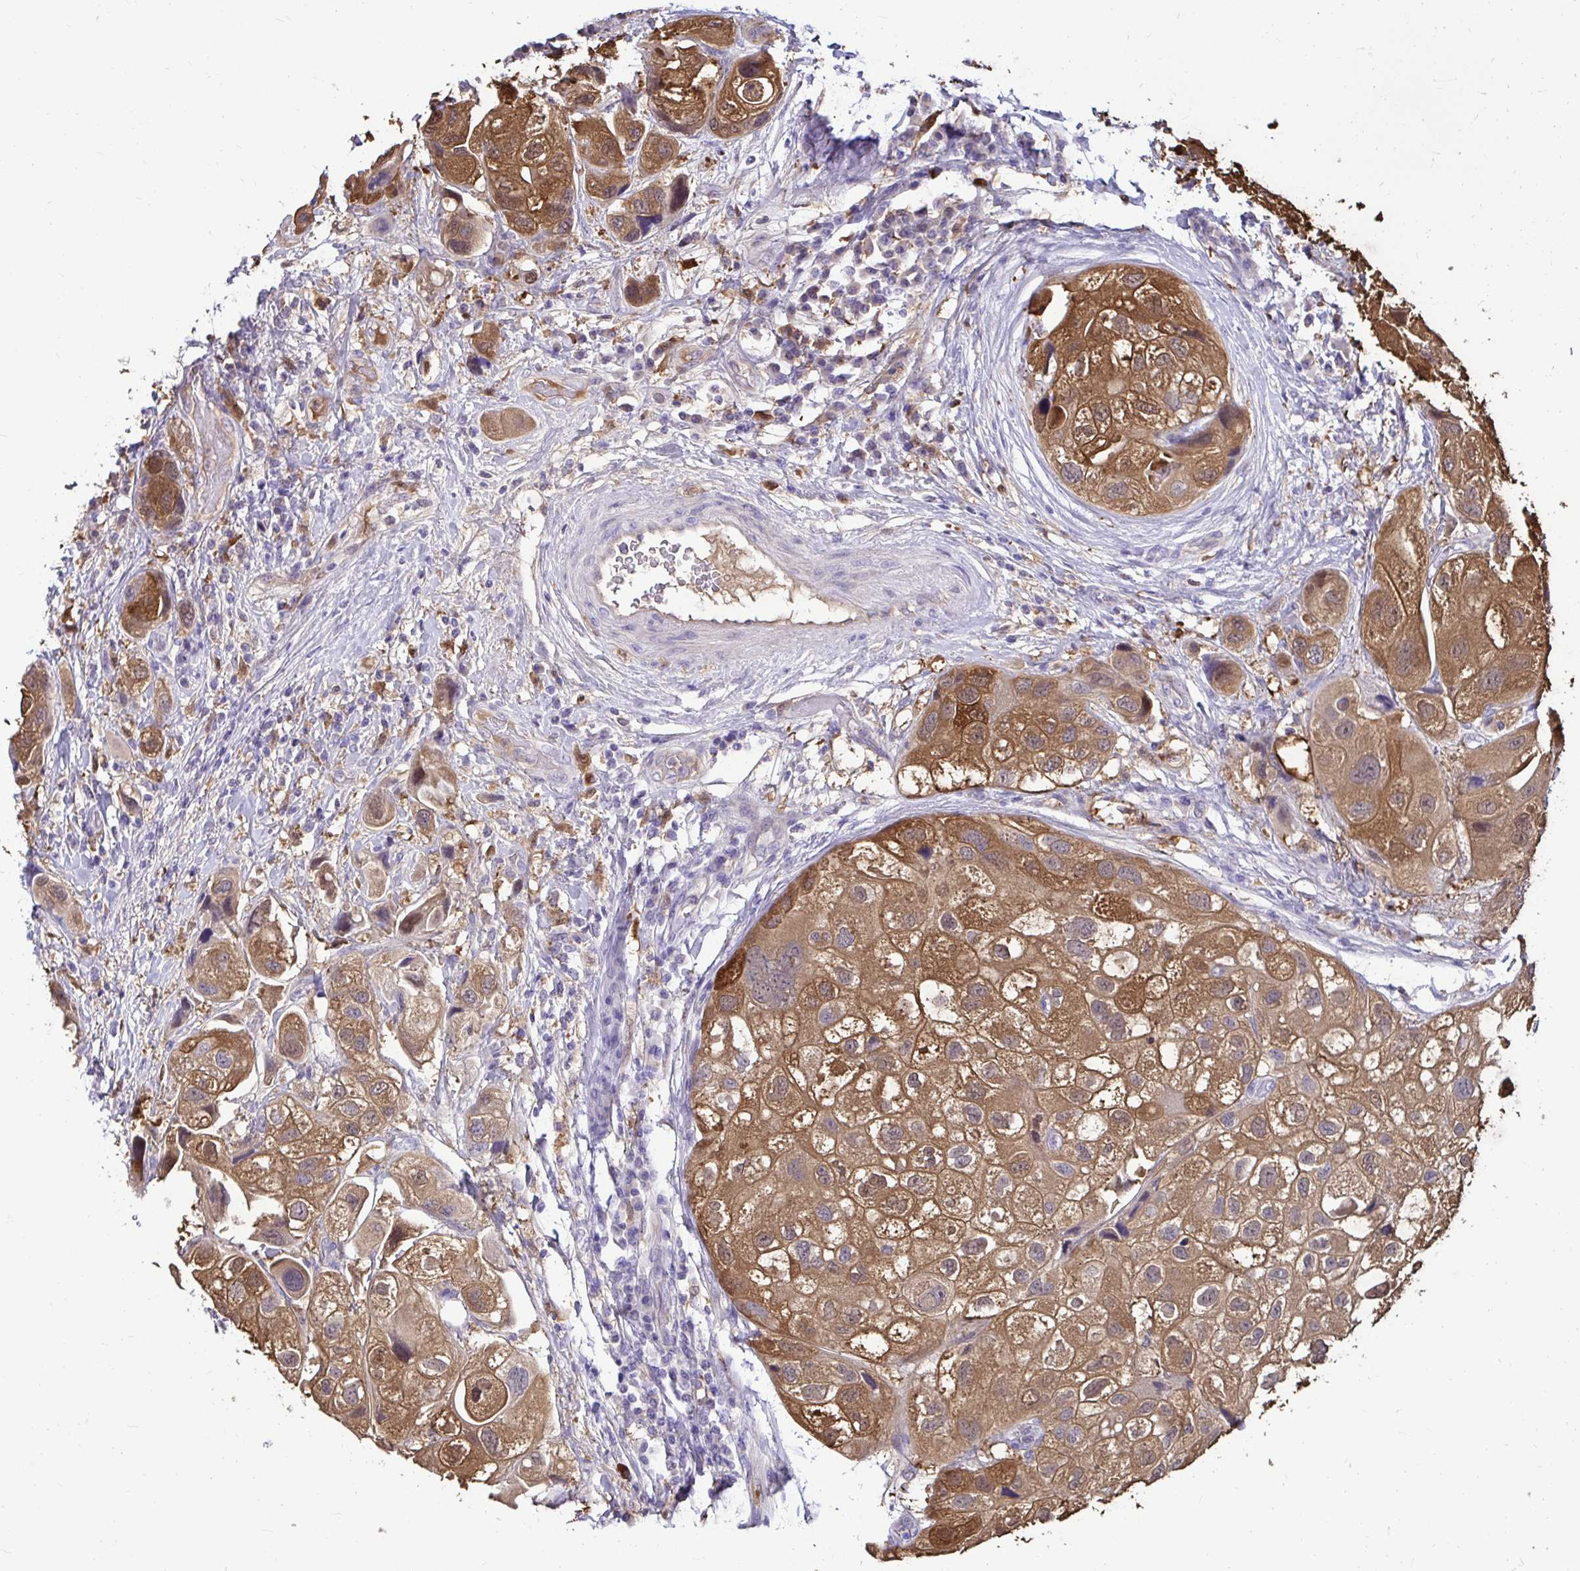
{"staining": {"intensity": "moderate", "quantity": ">75%", "location": "cytoplasmic/membranous,nuclear"}, "tissue": "urothelial cancer", "cell_type": "Tumor cells", "image_type": "cancer", "snomed": [{"axis": "morphology", "description": "Urothelial carcinoma, High grade"}, {"axis": "topography", "description": "Urinary bladder"}], "caption": "This is an image of immunohistochemistry (IHC) staining of high-grade urothelial carcinoma, which shows moderate positivity in the cytoplasmic/membranous and nuclear of tumor cells.", "gene": "IDH1", "patient": {"sex": "female", "age": 64}}